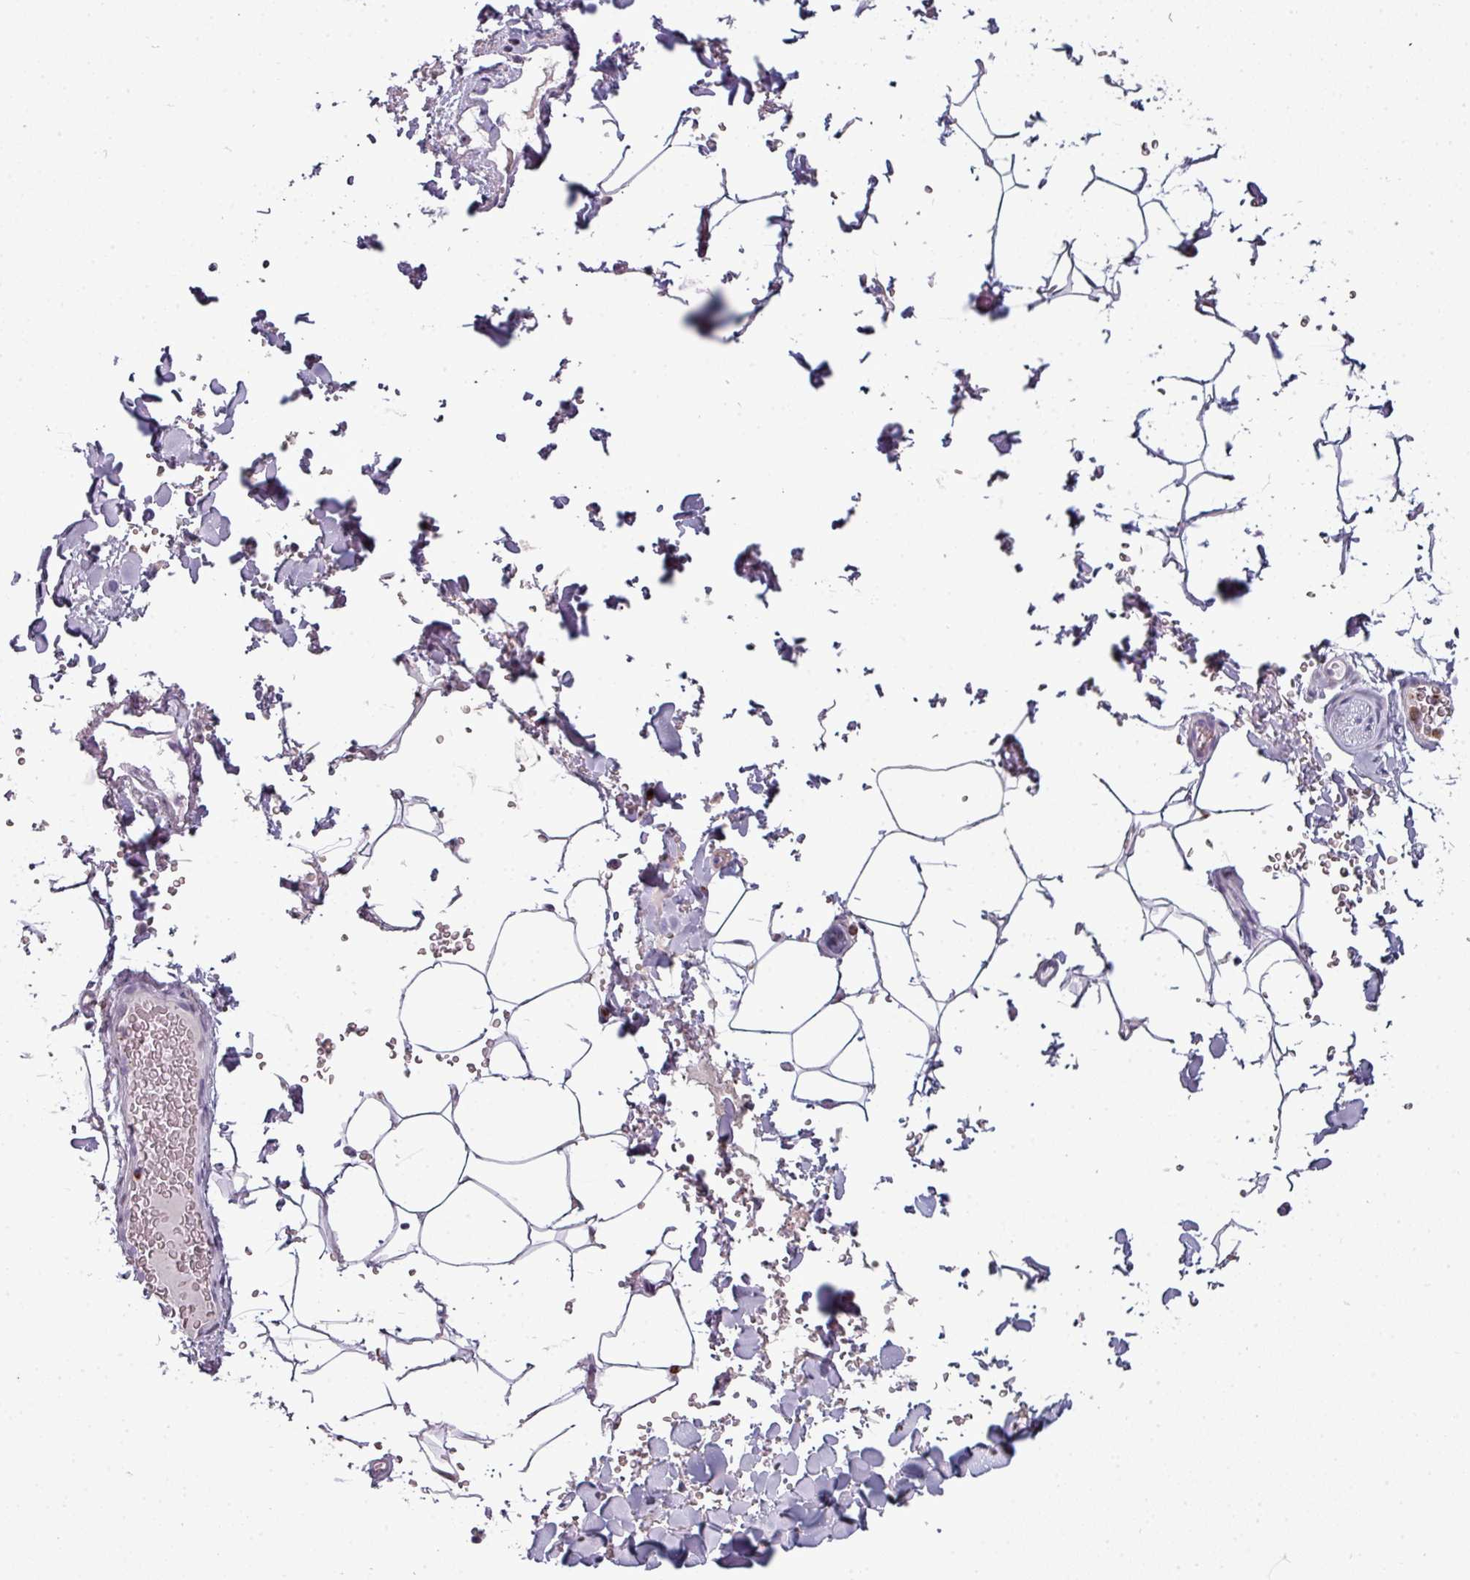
{"staining": {"intensity": "negative", "quantity": "none", "location": "none"}, "tissue": "adipose tissue", "cell_type": "Adipocytes", "image_type": "normal", "snomed": [{"axis": "morphology", "description": "Normal tissue, NOS"}, {"axis": "topography", "description": "Rectum"}, {"axis": "topography", "description": "Peripheral nerve tissue"}], "caption": "DAB immunohistochemical staining of benign human adipose tissue displays no significant staining in adipocytes.", "gene": "TMEFF1", "patient": {"sex": "female", "age": 69}}